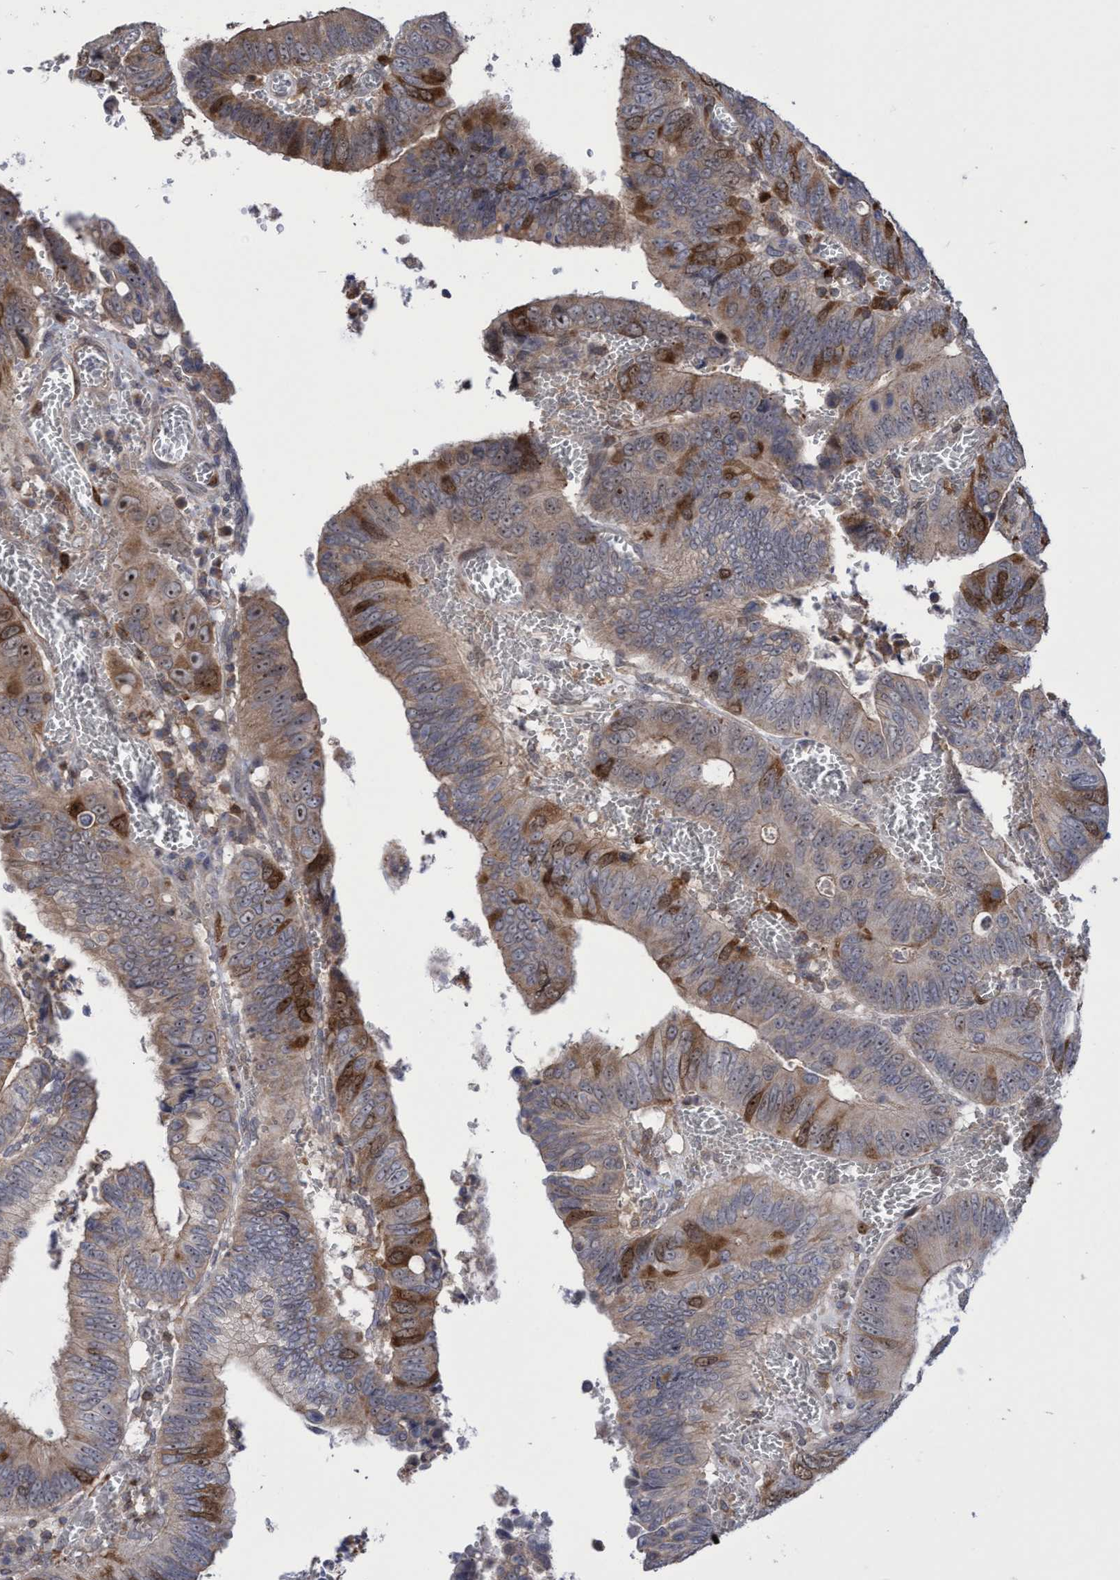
{"staining": {"intensity": "moderate", "quantity": "25%-75%", "location": "cytoplasmic/membranous,nuclear"}, "tissue": "colorectal cancer", "cell_type": "Tumor cells", "image_type": "cancer", "snomed": [{"axis": "morphology", "description": "Inflammation, NOS"}, {"axis": "morphology", "description": "Adenocarcinoma, NOS"}, {"axis": "topography", "description": "Colon"}], "caption": "A medium amount of moderate cytoplasmic/membranous and nuclear staining is appreciated in about 25%-75% of tumor cells in colorectal cancer tissue.", "gene": "SLBP", "patient": {"sex": "male", "age": 72}}